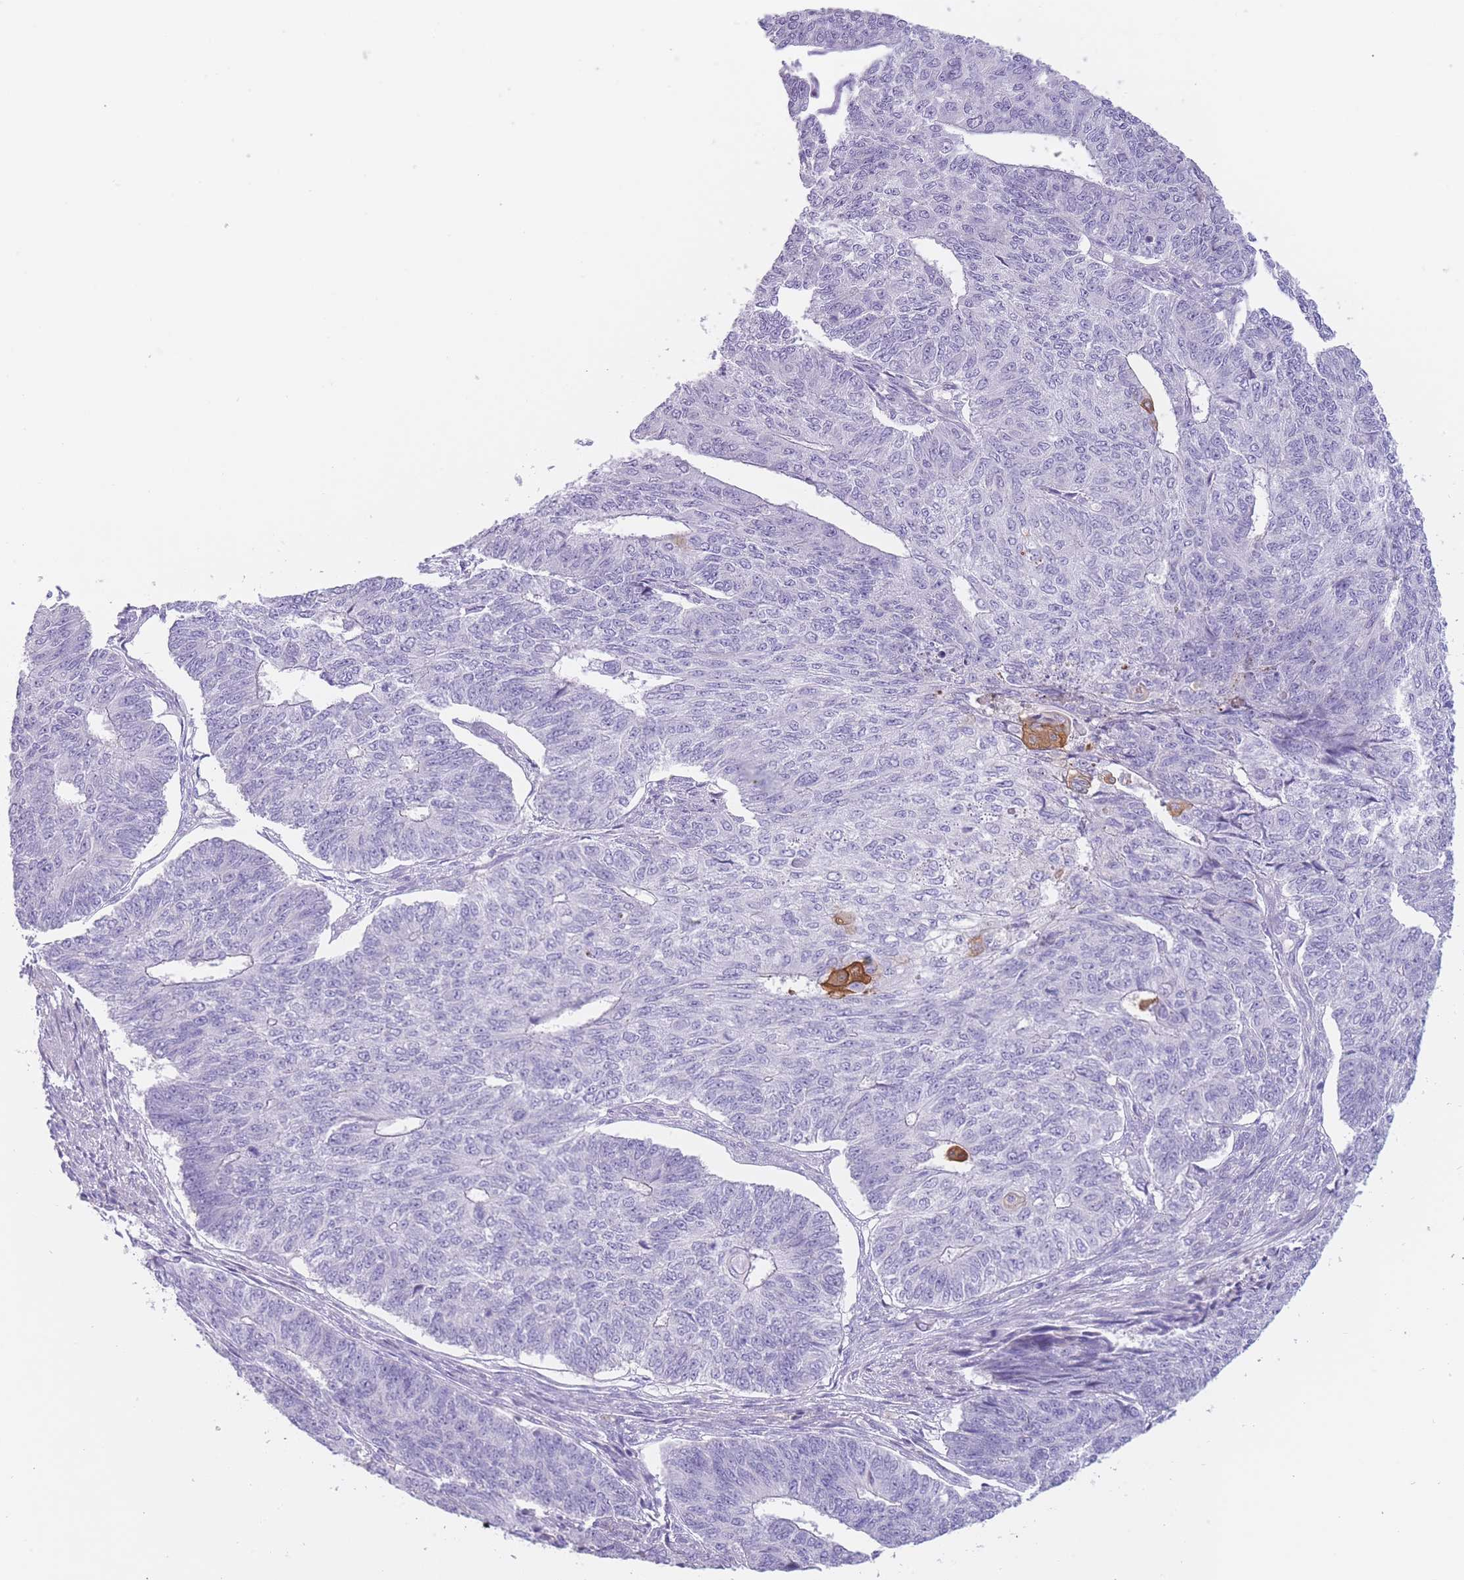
{"staining": {"intensity": "negative", "quantity": "none", "location": "none"}, "tissue": "endometrial cancer", "cell_type": "Tumor cells", "image_type": "cancer", "snomed": [{"axis": "morphology", "description": "Adenocarcinoma, NOS"}, {"axis": "topography", "description": "Endometrium"}], "caption": "High power microscopy histopathology image of an IHC micrograph of endometrial cancer, revealing no significant staining in tumor cells. (DAB immunohistochemistry with hematoxylin counter stain).", "gene": "IMPG1", "patient": {"sex": "female", "age": 32}}